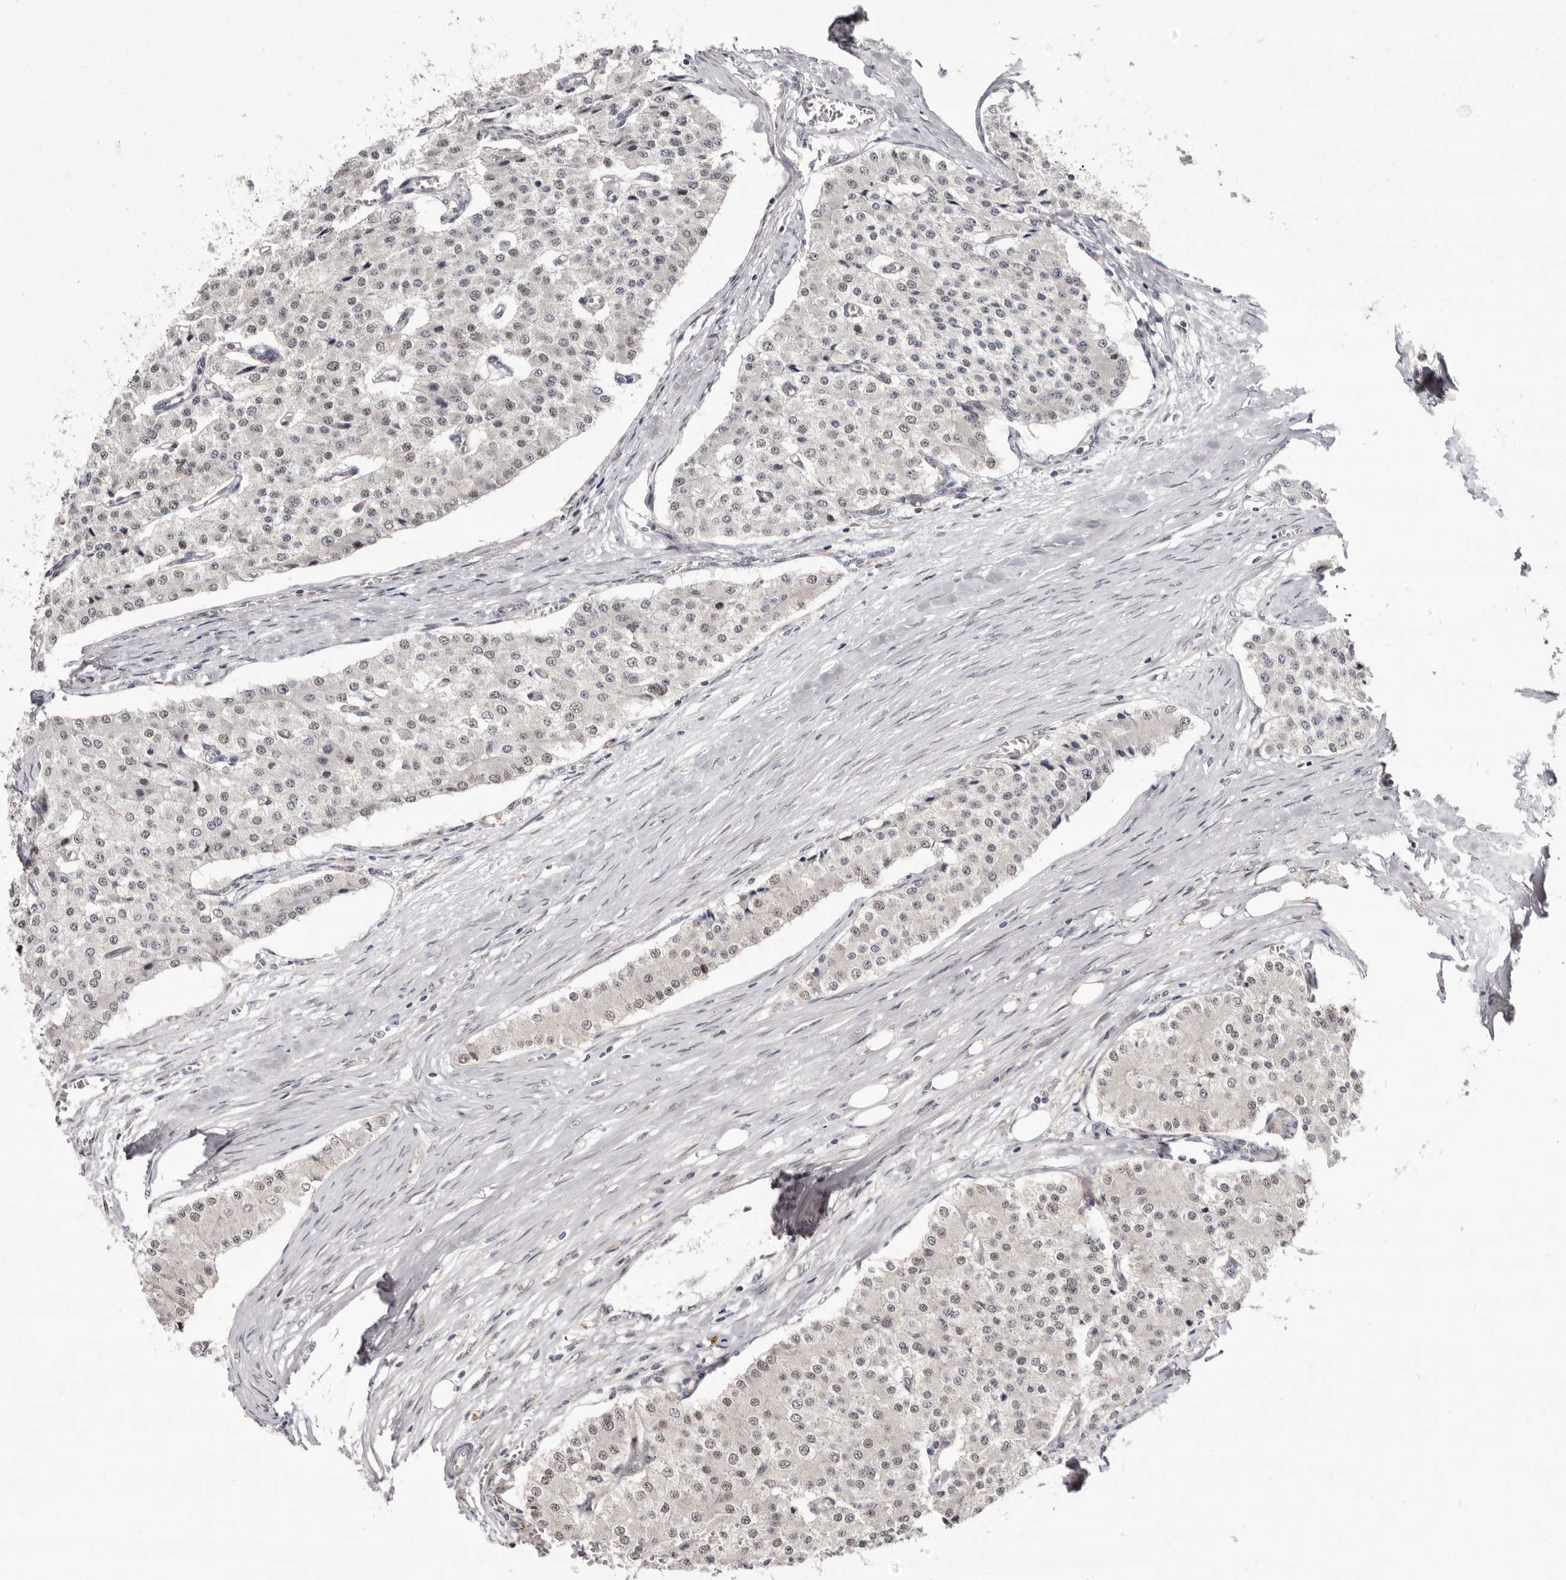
{"staining": {"intensity": "weak", "quantity": "25%-75%", "location": "nuclear"}, "tissue": "carcinoid", "cell_type": "Tumor cells", "image_type": "cancer", "snomed": [{"axis": "morphology", "description": "Carcinoid, malignant, NOS"}, {"axis": "topography", "description": "Colon"}], "caption": "Protein expression analysis of carcinoid displays weak nuclear expression in approximately 25%-75% of tumor cells.", "gene": "GLRX3", "patient": {"sex": "female", "age": 52}}